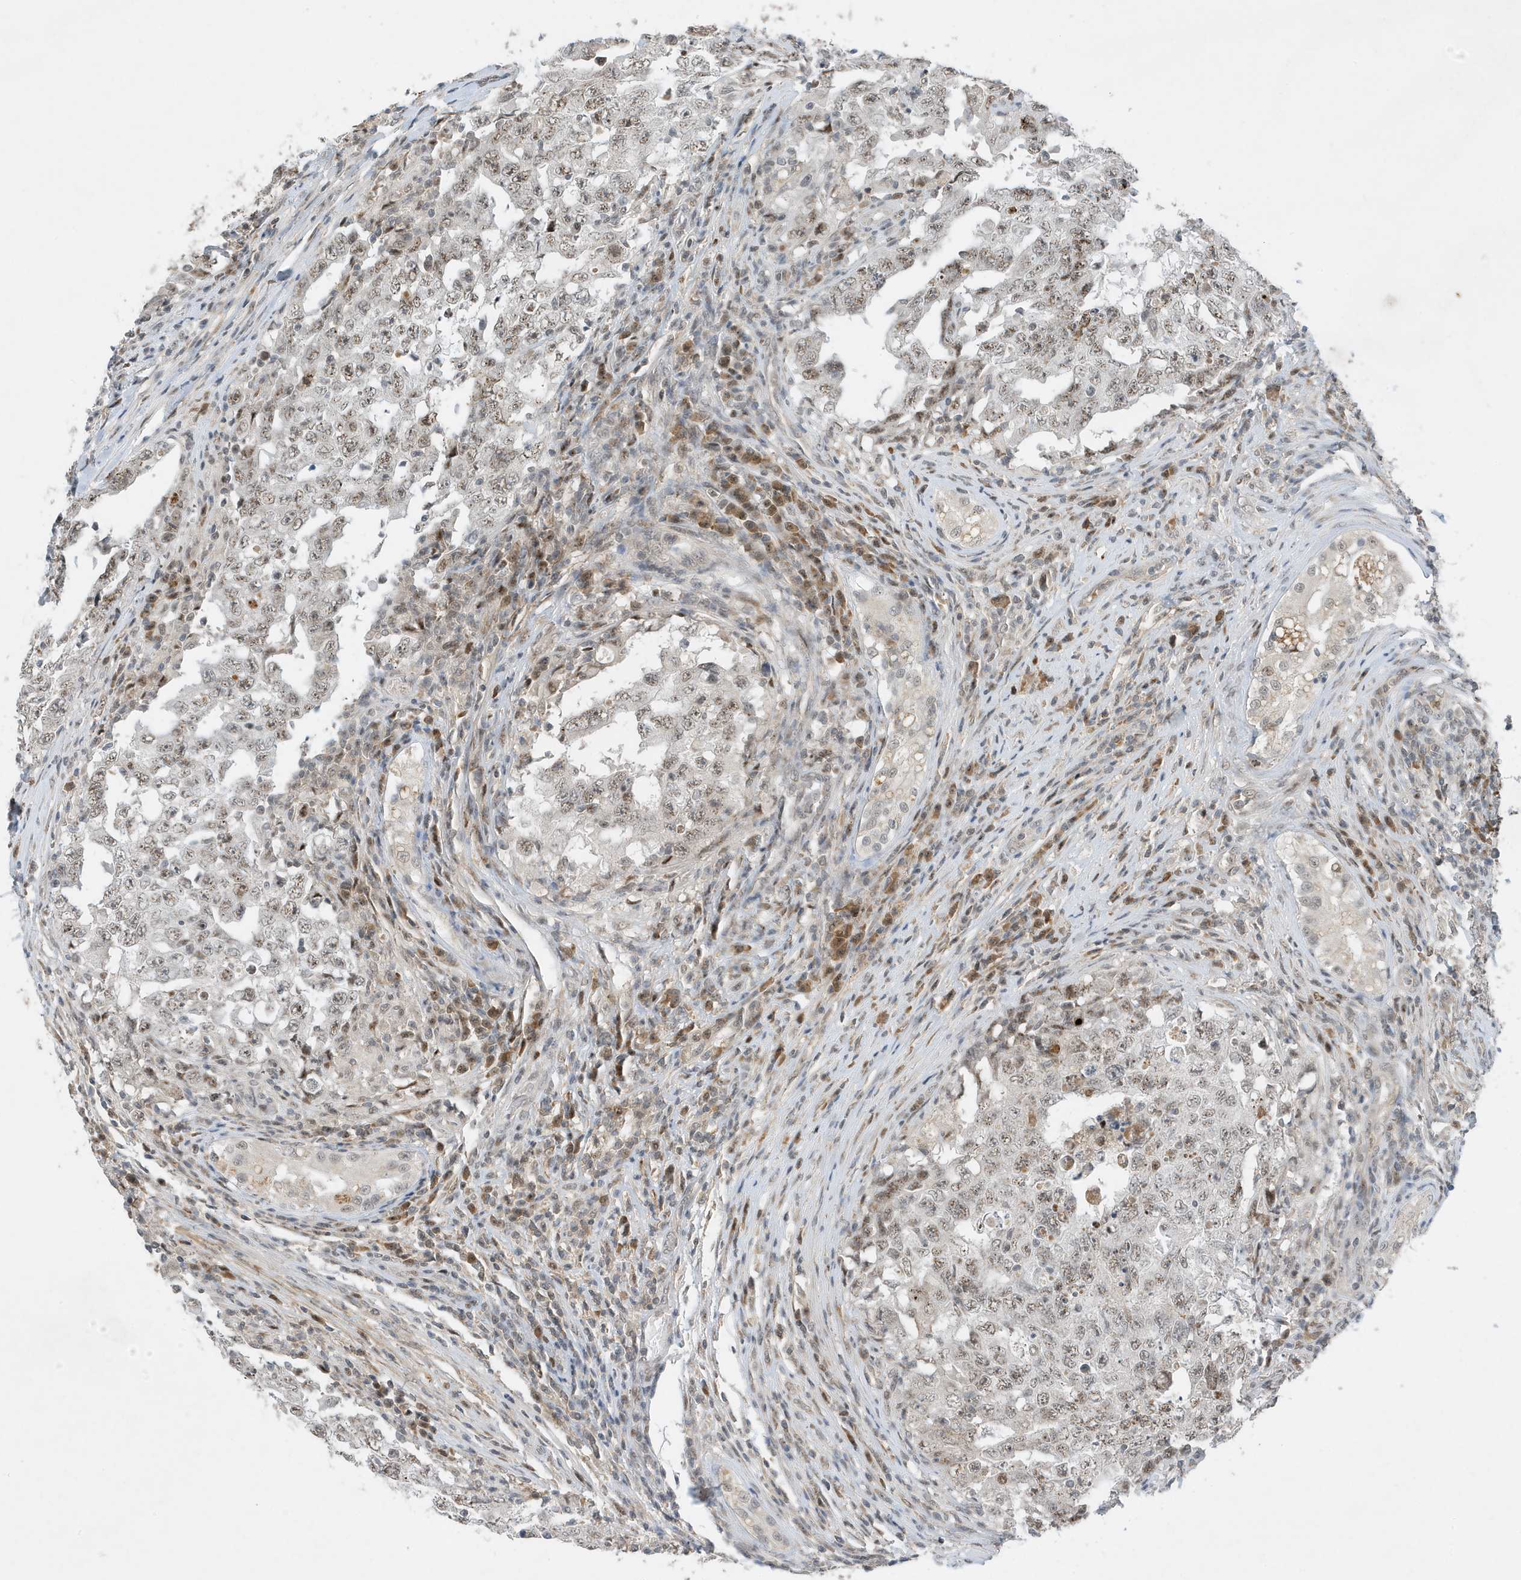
{"staining": {"intensity": "weak", "quantity": "25%-75%", "location": "nuclear"}, "tissue": "testis cancer", "cell_type": "Tumor cells", "image_type": "cancer", "snomed": [{"axis": "morphology", "description": "Carcinoma, Embryonal, NOS"}, {"axis": "topography", "description": "Testis"}], "caption": "DAB (3,3'-diaminobenzidine) immunohistochemical staining of human testis embryonal carcinoma reveals weak nuclear protein positivity in about 25%-75% of tumor cells. (DAB (3,3'-diaminobenzidine) IHC, brown staining for protein, blue staining for nuclei).", "gene": "MAST3", "patient": {"sex": "male", "age": 26}}